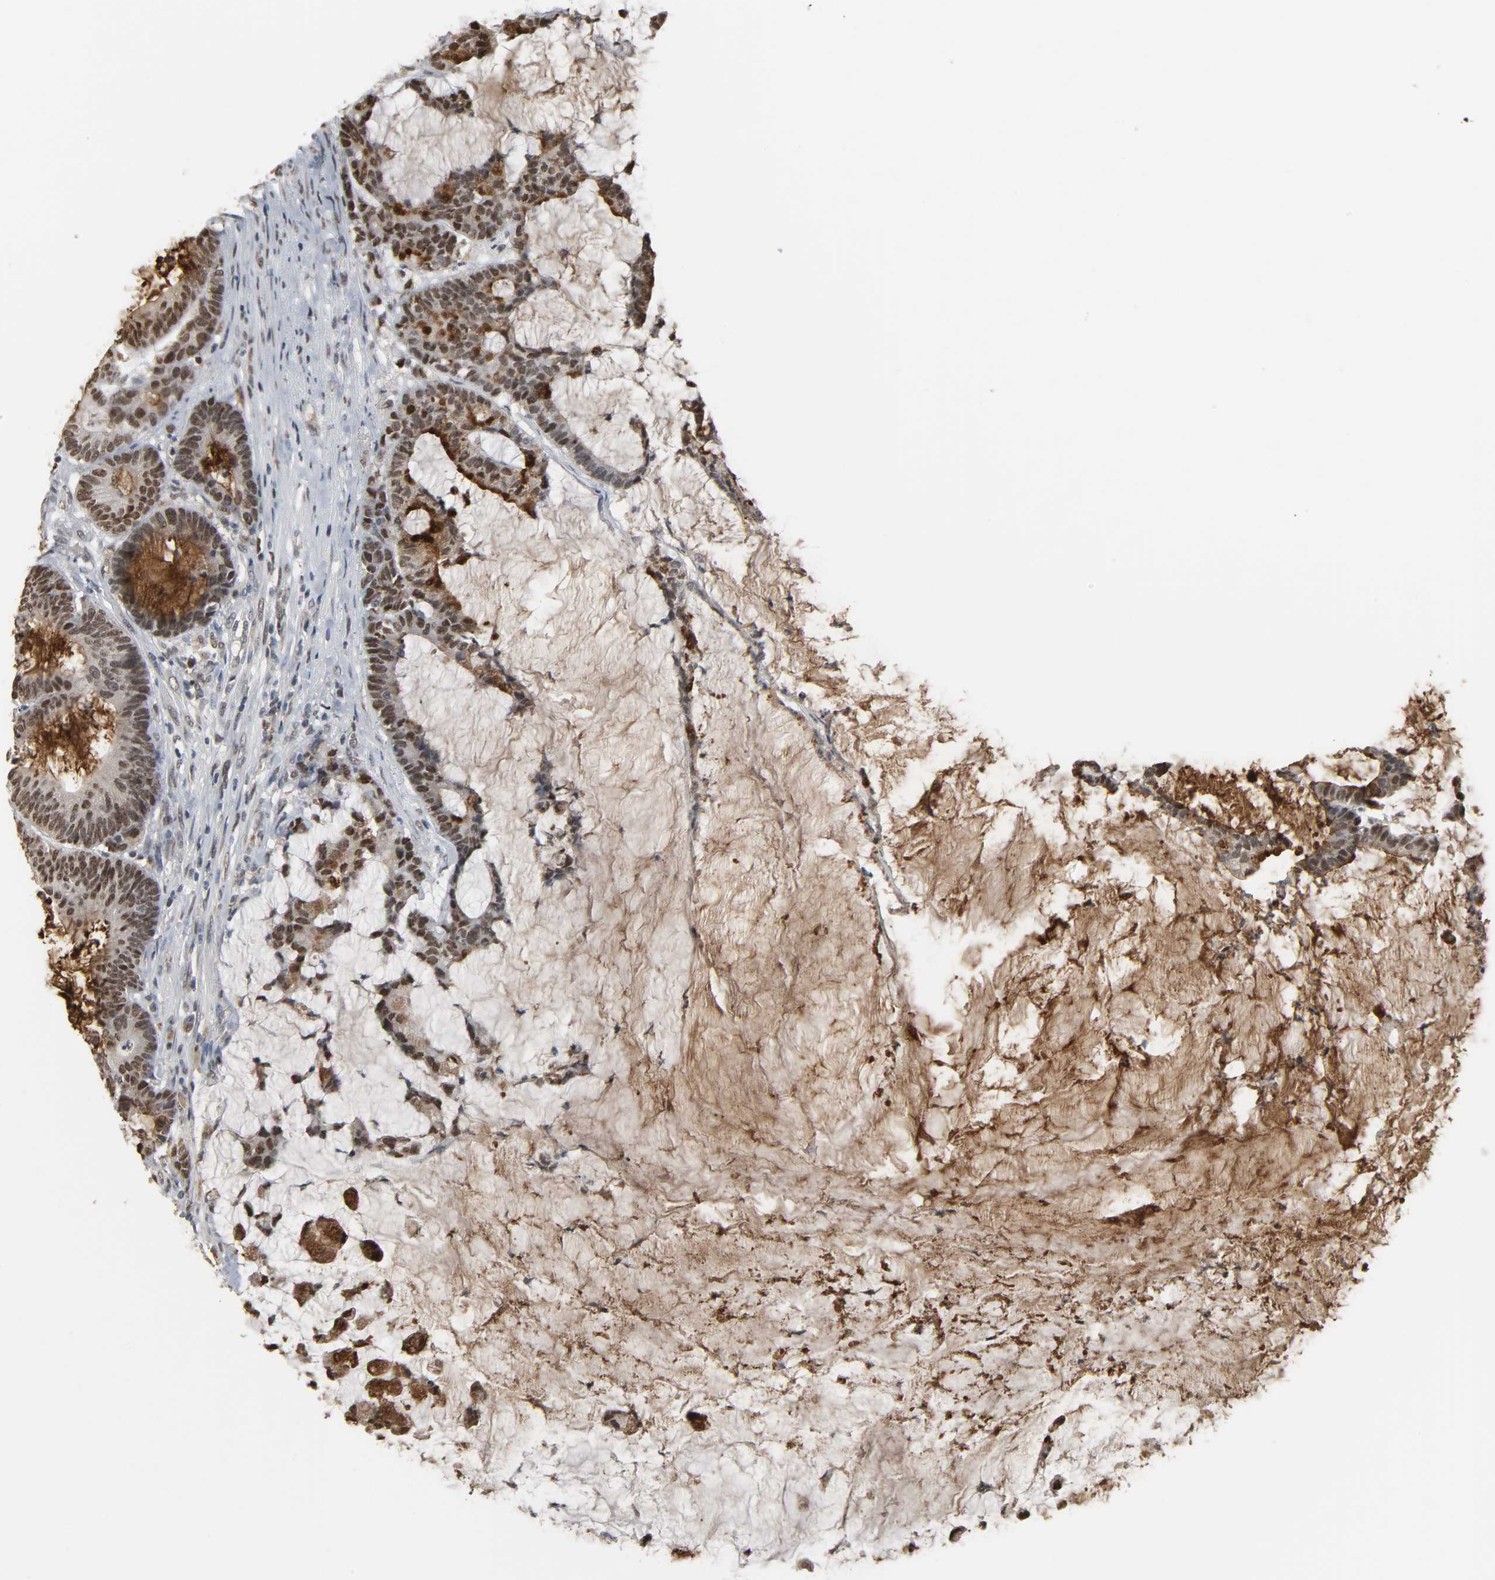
{"staining": {"intensity": "moderate", "quantity": ">75%", "location": "nuclear"}, "tissue": "colorectal cancer", "cell_type": "Tumor cells", "image_type": "cancer", "snomed": [{"axis": "morphology", "description": "Adenocarcinoma, NOS"}, {"axis": "topography", "description": "Colon"}], "caption": "High-power microscopy captured an immunohistochemistry (IHC) photomicrograph of colorectal cancer (adenocarcinoma), revealing moderate nuclear expression in approximately >75% of tumor cells.", "gene": "DAZAP1", "patient": {"sex": "female", "age": 84}}